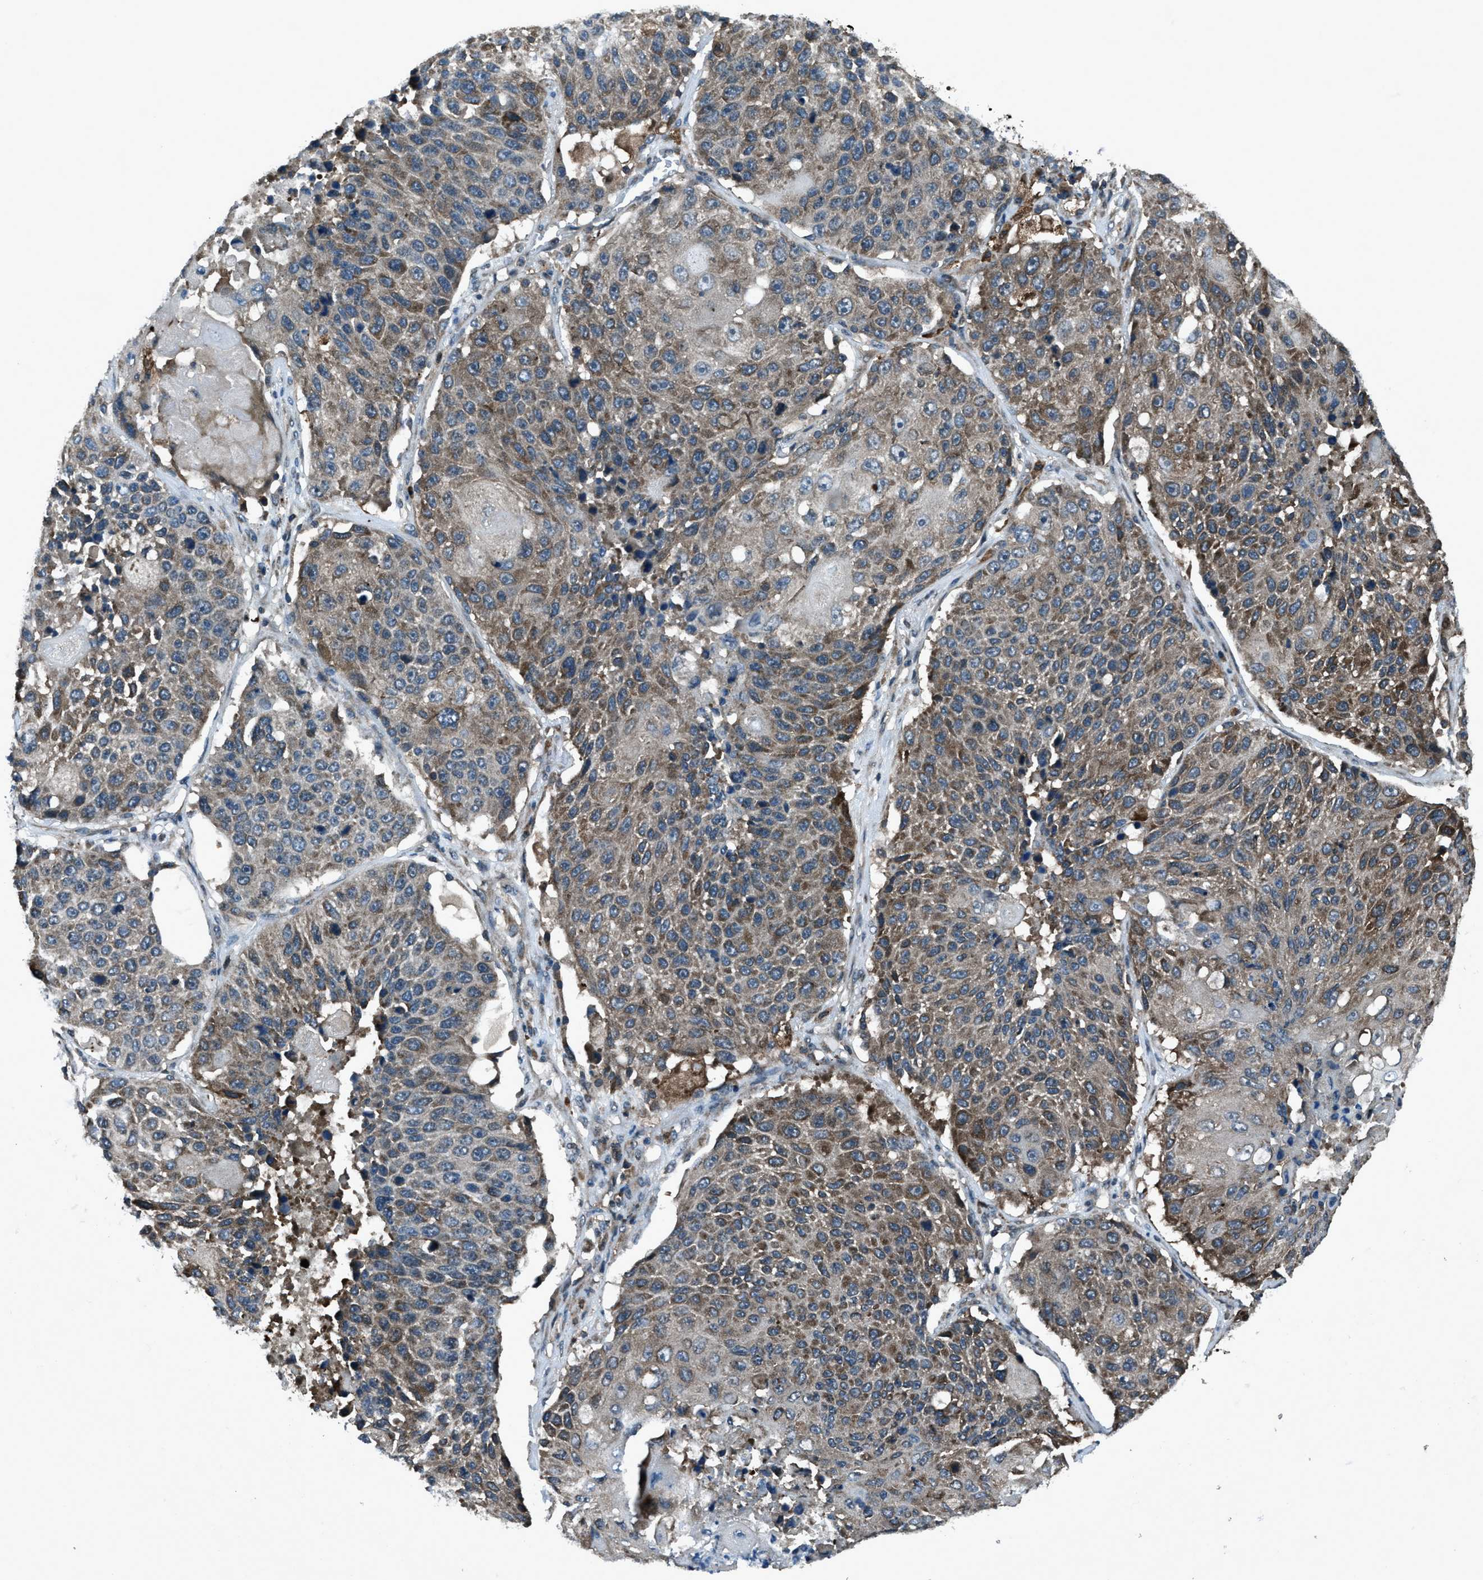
{"staining": {"intensity": "moderate", "quantity": "25%-75%", "location": "cytoplasmic/membranous"}, "tissue": "lung cancer", "cell_type": "Tumor cells", "image_type": "cancer", "snomed": [{"axis": "morphology", "description": "Squamous cell carcinoma, NOS"}, {"axis": "topography", "description": "Lung"}], "caption": "Lung cancer (squamous cell carcinoma) stained with DAB immunohistochemistry shows medium levels of moderate cytoplasmic/membranous staining in about 25%-75% of tumor cells.", "gene": "TRIM4", "patient": {"sex": "male", "age": 61}}